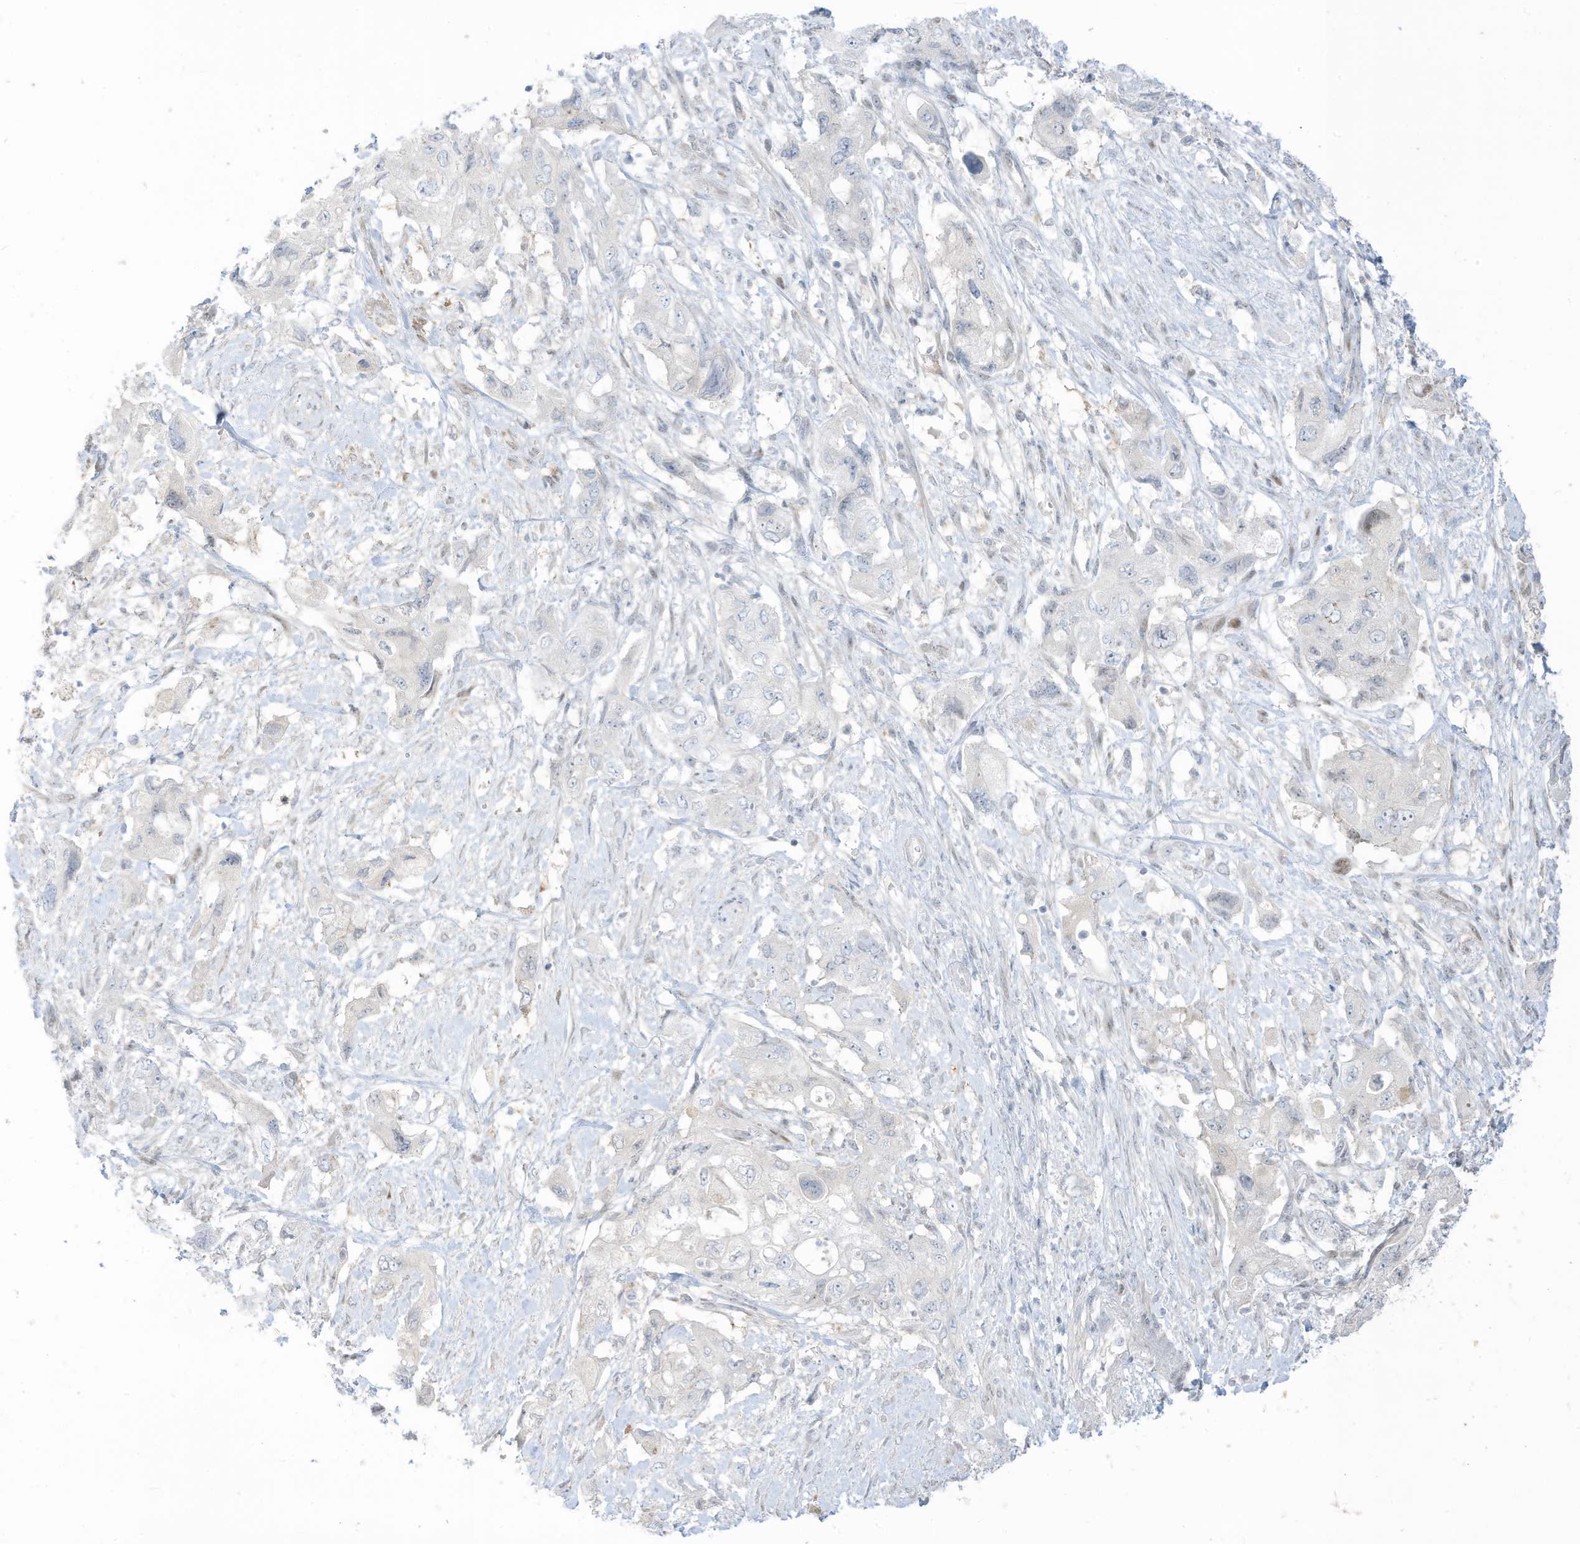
{"staining": {"intensity": "moderate", "quantity": "<25%", "location": "cytoplasmic/membranous"}, "tissue": "pancreatic cancer", "cell_type": "Tumor cells", "image_type": "cancer", "snomed": [{"axis": "morphology", "description": "Adenocarcinoma, NOS"}, {"axis": "topography", "description": "Pancreas"}], "caption": "Brown immunohistochemical staining in human pancreatic cancer (adenocarcinoma) displays moderate cytoplasmic/membranous staining in about <25% of tumor cells. (DAB = brown stain, brightfield microscopy at high magnification).", "gene": "ASPRV1", "patient": {"sex": "female", "age": 73}}